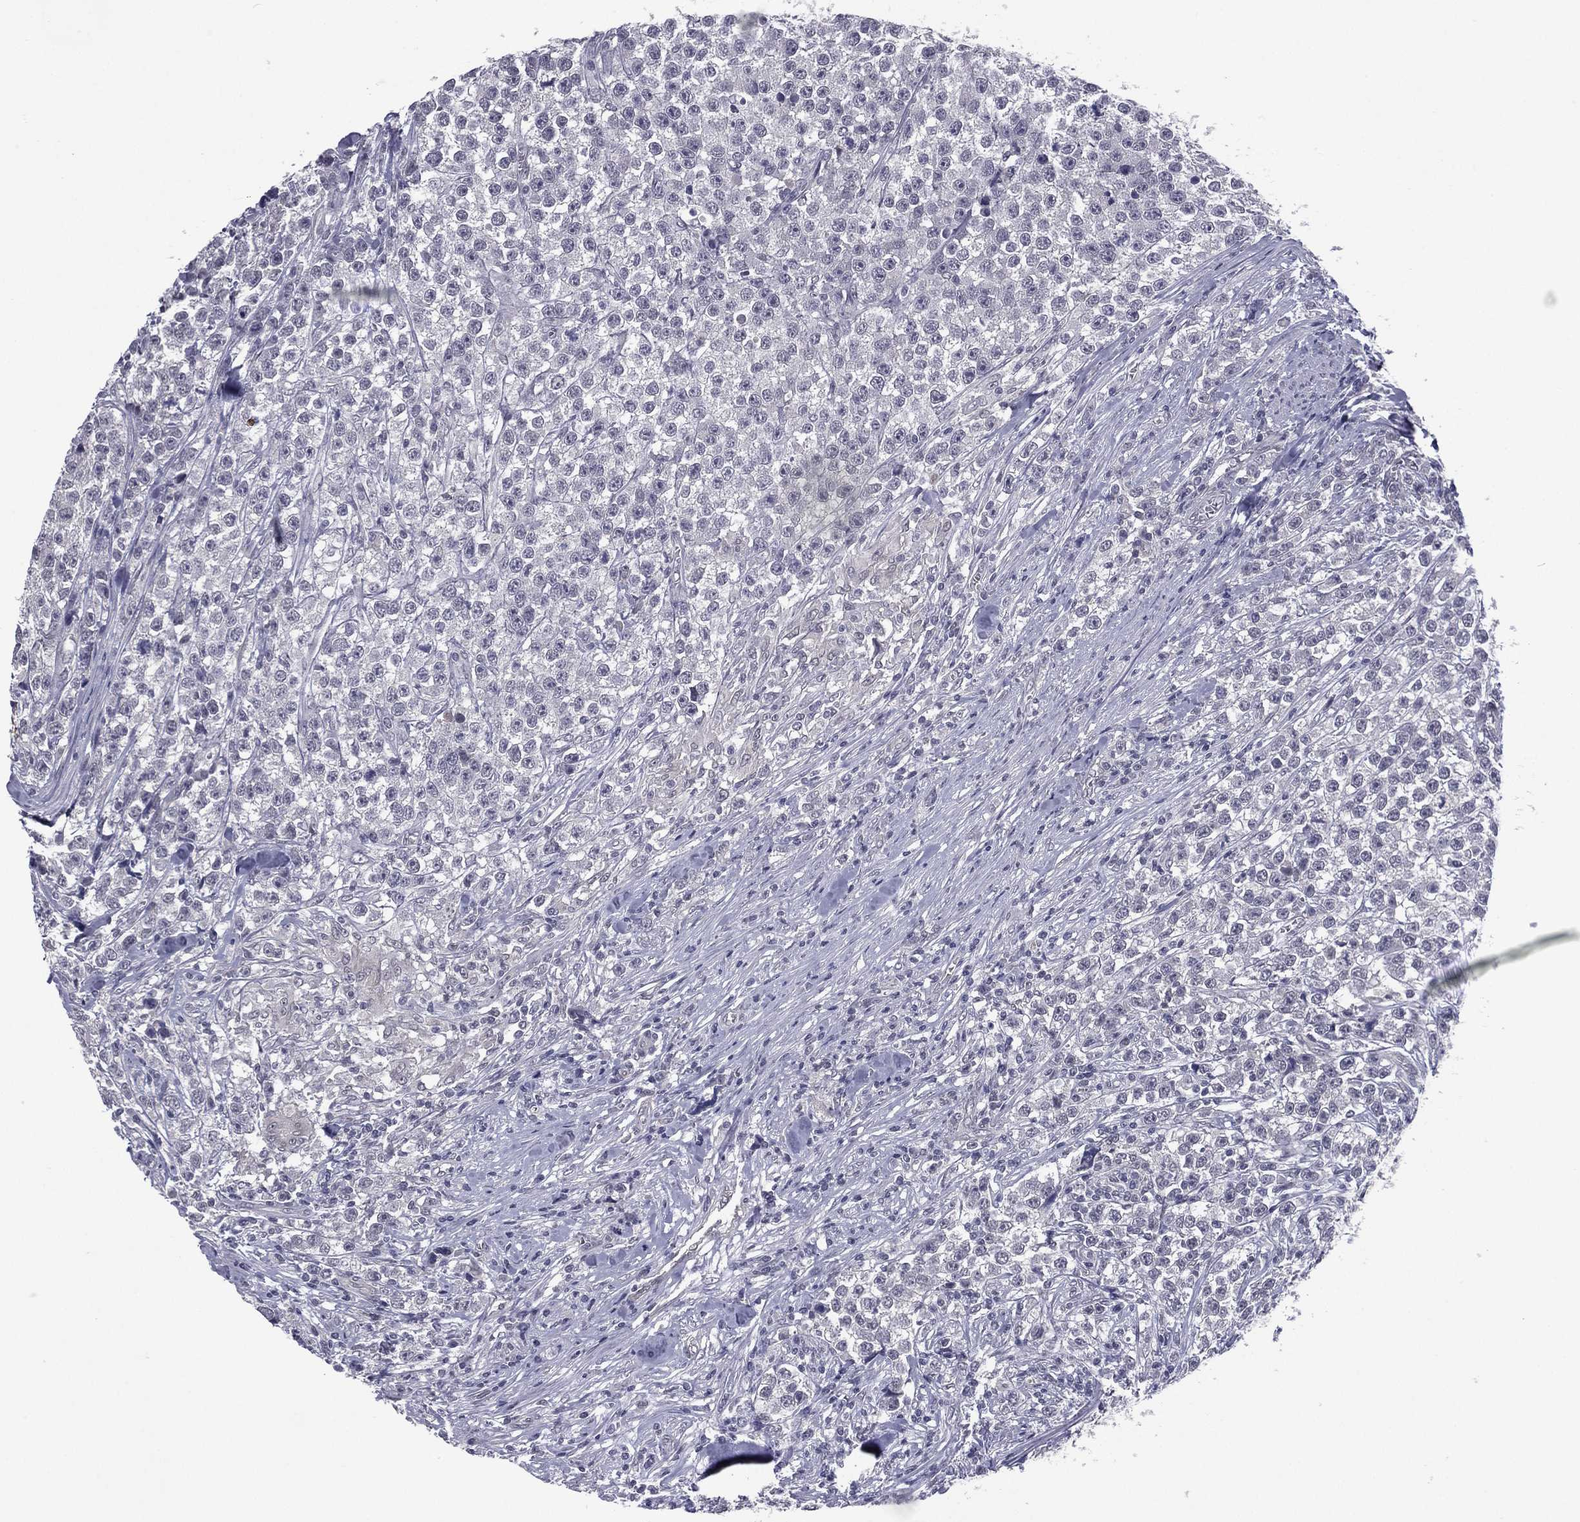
{"staining": {"intensity": "negative", "quantity": "none", "location": "none"}, "tissue": "testis cancer", "cell_type": "Tumor cells", "image_type": "cancer", "snomed": [{"axis": "morphology", "description": "Seminoma, NOS"}, {"axis": "topography", "description": "Testis"}], "caption": "An immunohistochemistry (IHC) image of seminoma (testis) is shown. There is no staining in tumor cells of seminoma (testis).", "gene": "ACTRT2", "patient": {"sex": "male", "age": 59}}